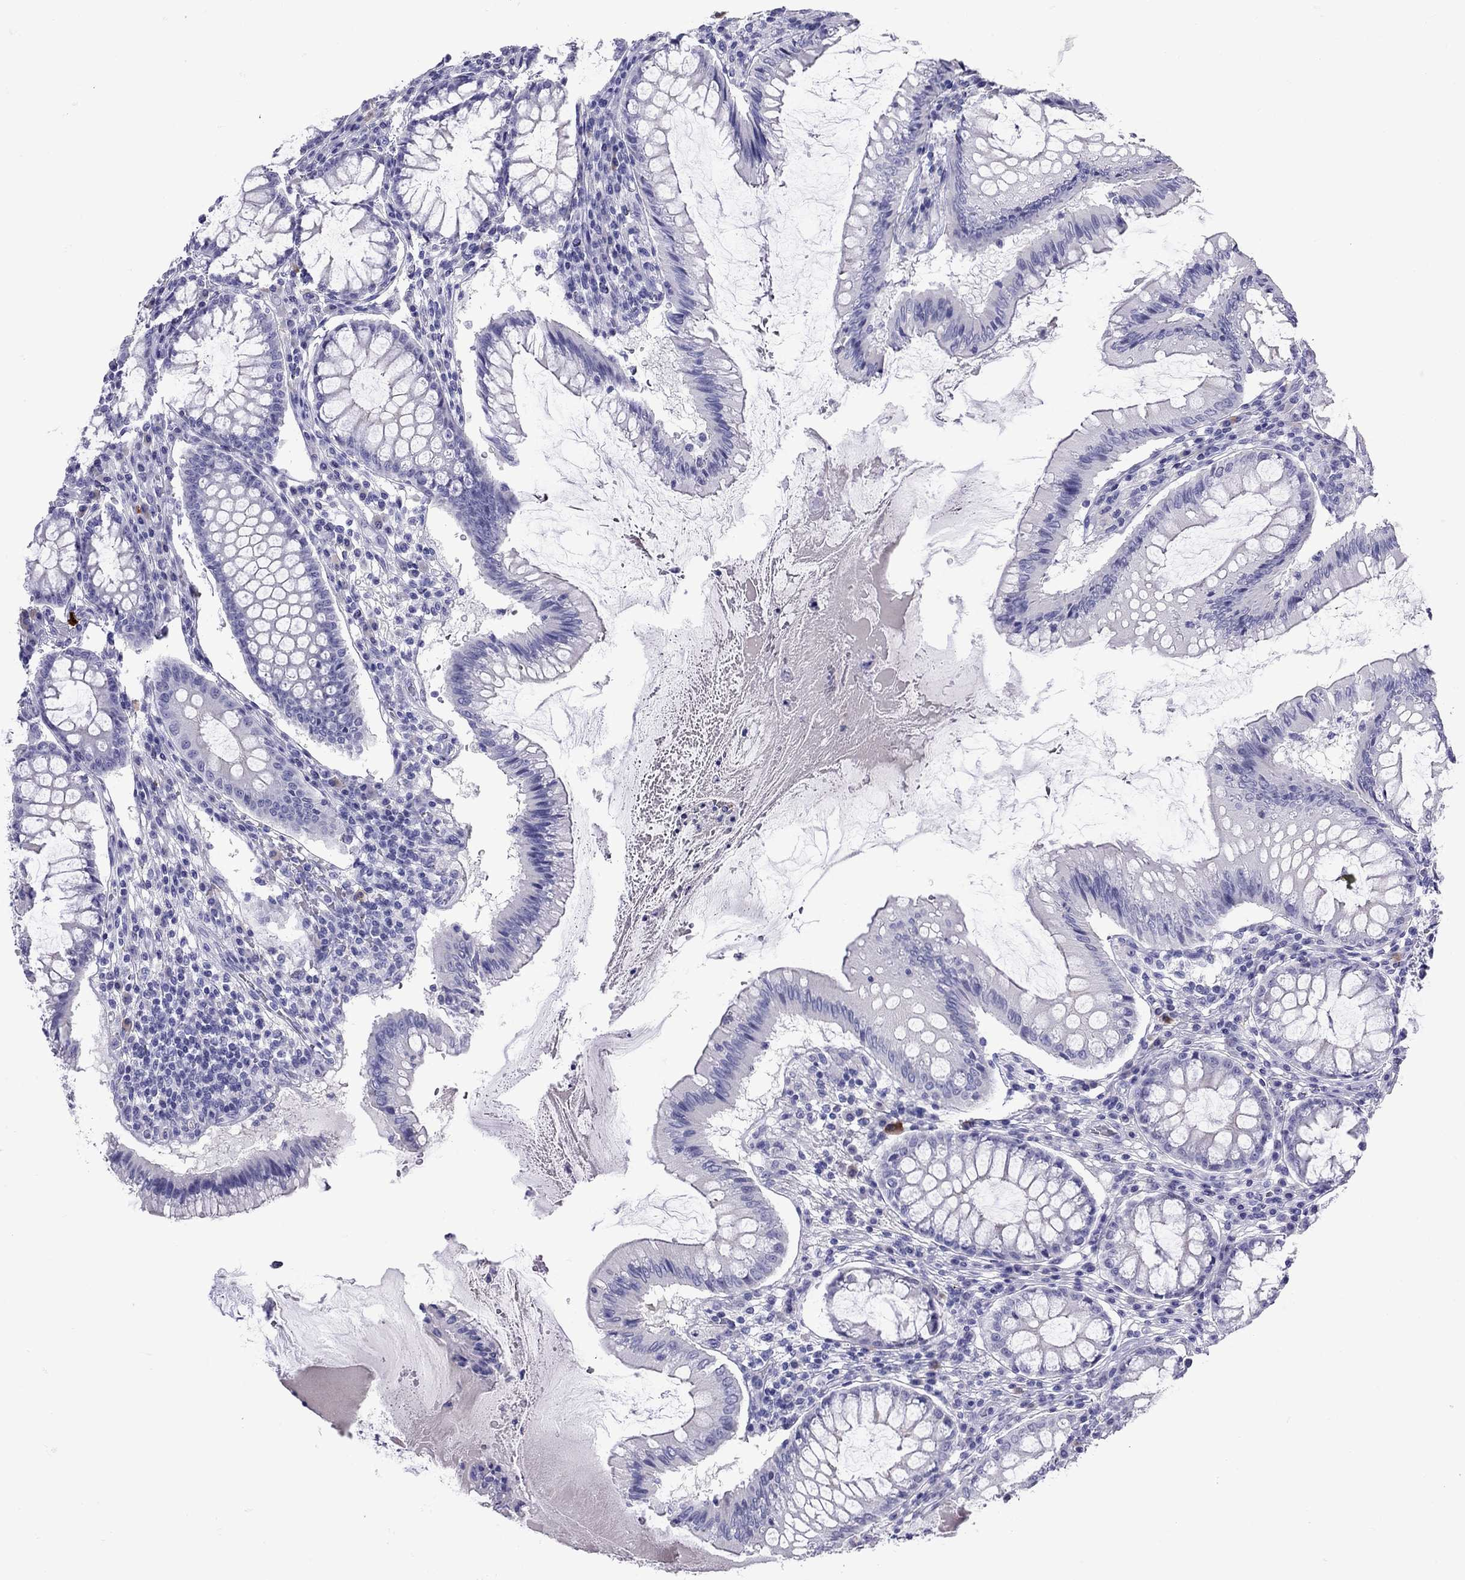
{"staining": {"intensity": "negative", "quantity": "none", "location": "none"}, "tissue": "colorectal cancer", "cell_type": "Tumor cells", "image_type": "cancer", "snomed": [{"axis": "morphology", "description": "Adenocarcinoma, NOS"}, {"axis": "topography", "description": "Colon"}], "caption": "Colorectal adenocarcinoma was stained to show a protein in brown. There is no significant positivity in tumor cells.", "gene": "GRIA2", "patient": {"sex": "female", "age": 70}}